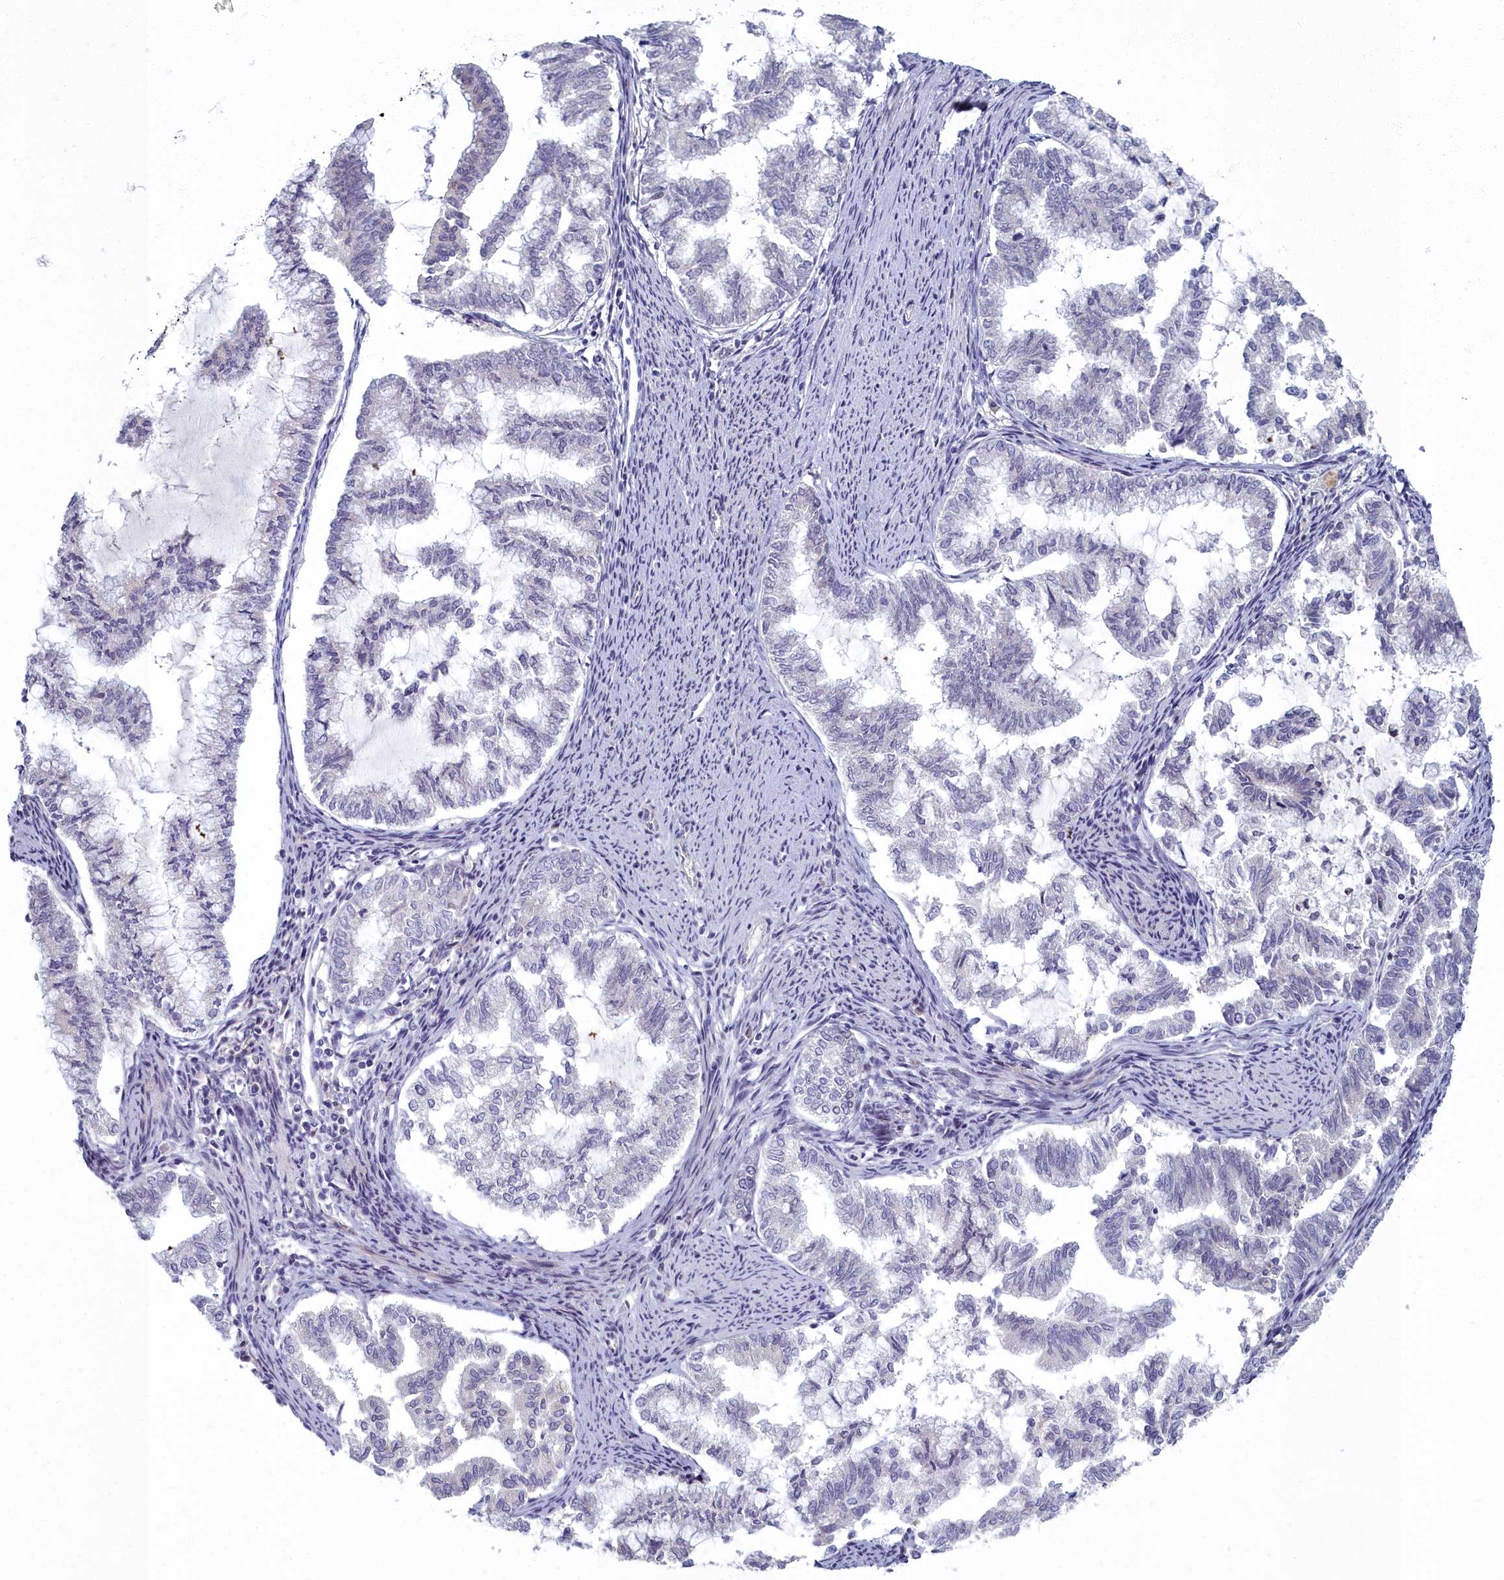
{"staining": {"intensity": "negative", "quantity": "none", "location": "none"}, "tissue": "endometrial cancer", "cell_type": "Tumor cells", "image_type": "cancer", "snomed": [{"axis": "morphology", "description": "Adenocarcinoma, NOS"}, {"axis": "topography", "description": "Endometrium"}], "caption": "Photomicrograph shows no significant protein staining in tumor cells of endometrial cancer (adenocarcinoma).", "gene": "ARL15", "patient": {"sex": "female", "age": 79}}